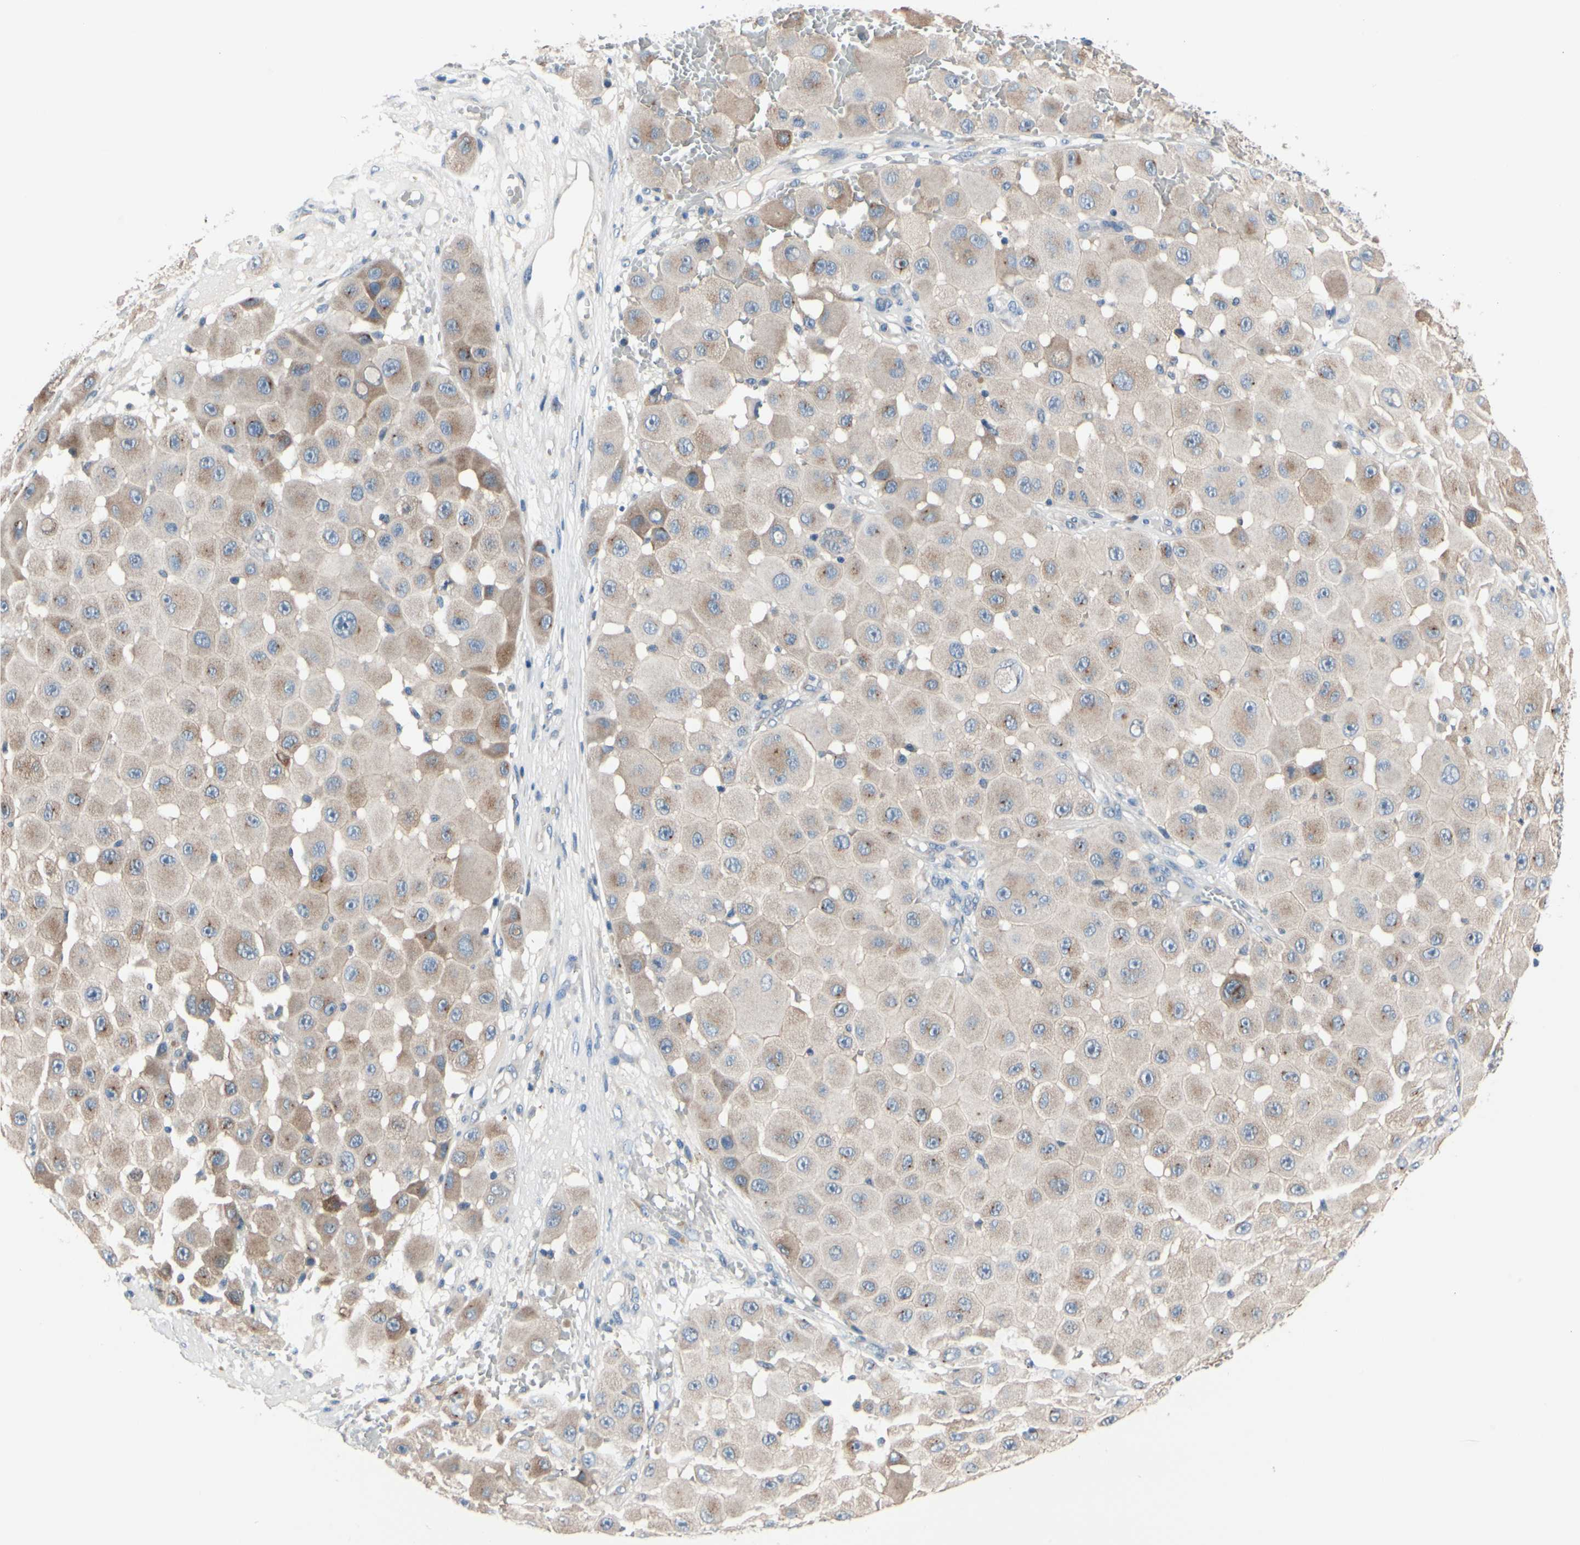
{"staining": {"intensity": "weak", "quantity": ">75%", "location": "cytoplasmic/membranous"}, "tissue": "melanoma", "cell_type": "Tumor cells", "image_type": "cancer", "snomed": [{"axis": "morphology", "description": "Malignant melanoma, NOS"}, {"axis": "topography", "description": "Skin"}], "caption": "Tumor cells exhibit weak cytoplasmic/membranous expression in about >75% of cells in melanoma.", "gene": "PRKAR2B", "patient": {"sex": "female", "age": 81}}